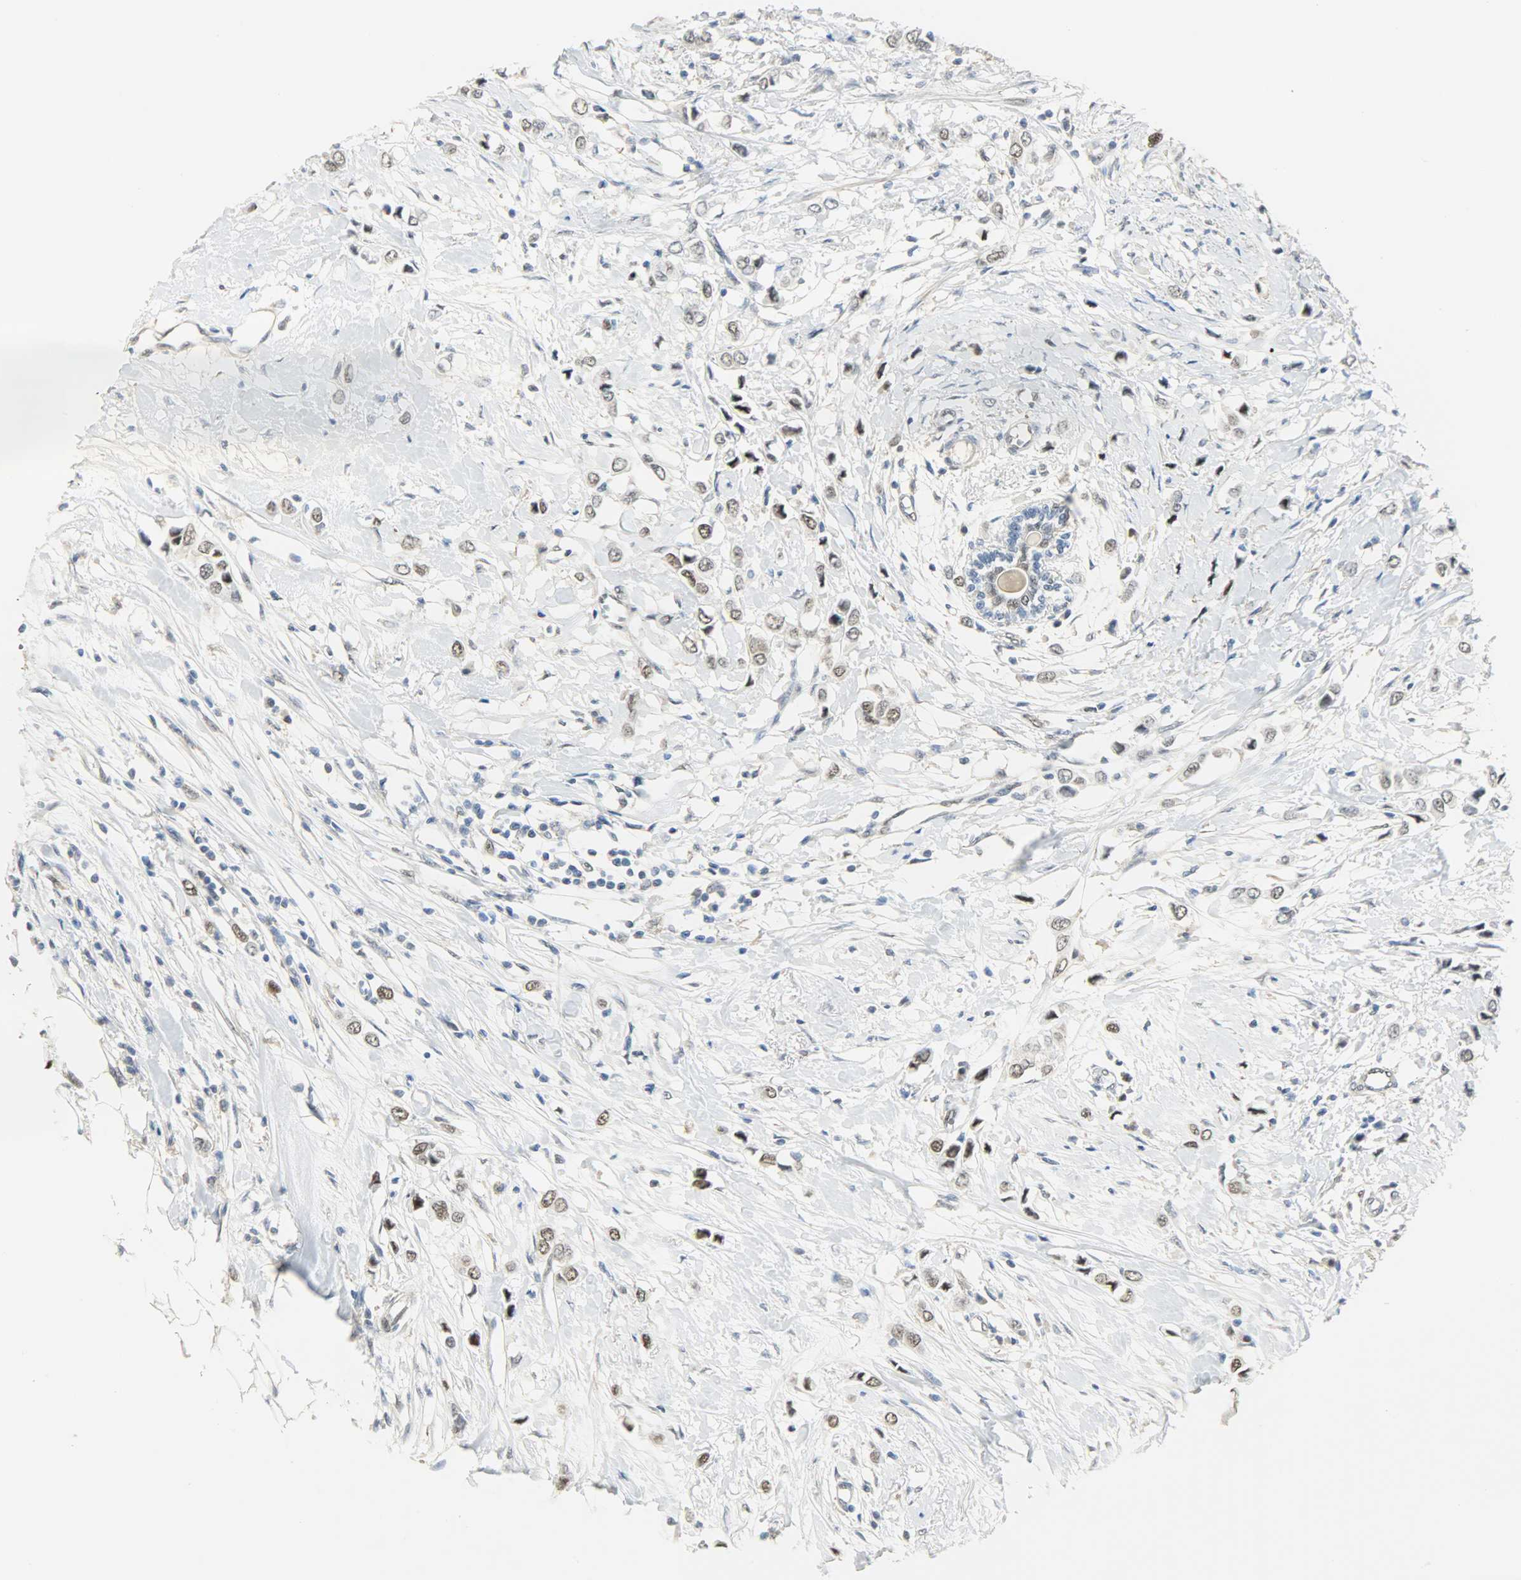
{"staining": {"intensity": "moderate", "quantity": "25%-75%", "location": "nuclear"}, "tissue": "breast cancer", "cell_type": "Tumor cells", "image_type": "cancer", "snomed": [{"axis": "morphology", "description": "Lobular carcinoma"}, {"axis": "topography", "description": "Breast"}], "caption": "Protein staining of breast cancer (lobular carcinoma) tissue displays moderate nuclear staining in approximately 25%-75% of tumor cells. The staining was performed using DAB (3,3'-diaminobenzidine) to visualize the protein expression in brown, while the nuclei were stained in blue with hematoxylin (Magnification: 20x).", "gene": "NPEPL1", "patient": {"sex": "female", "age": 51}}